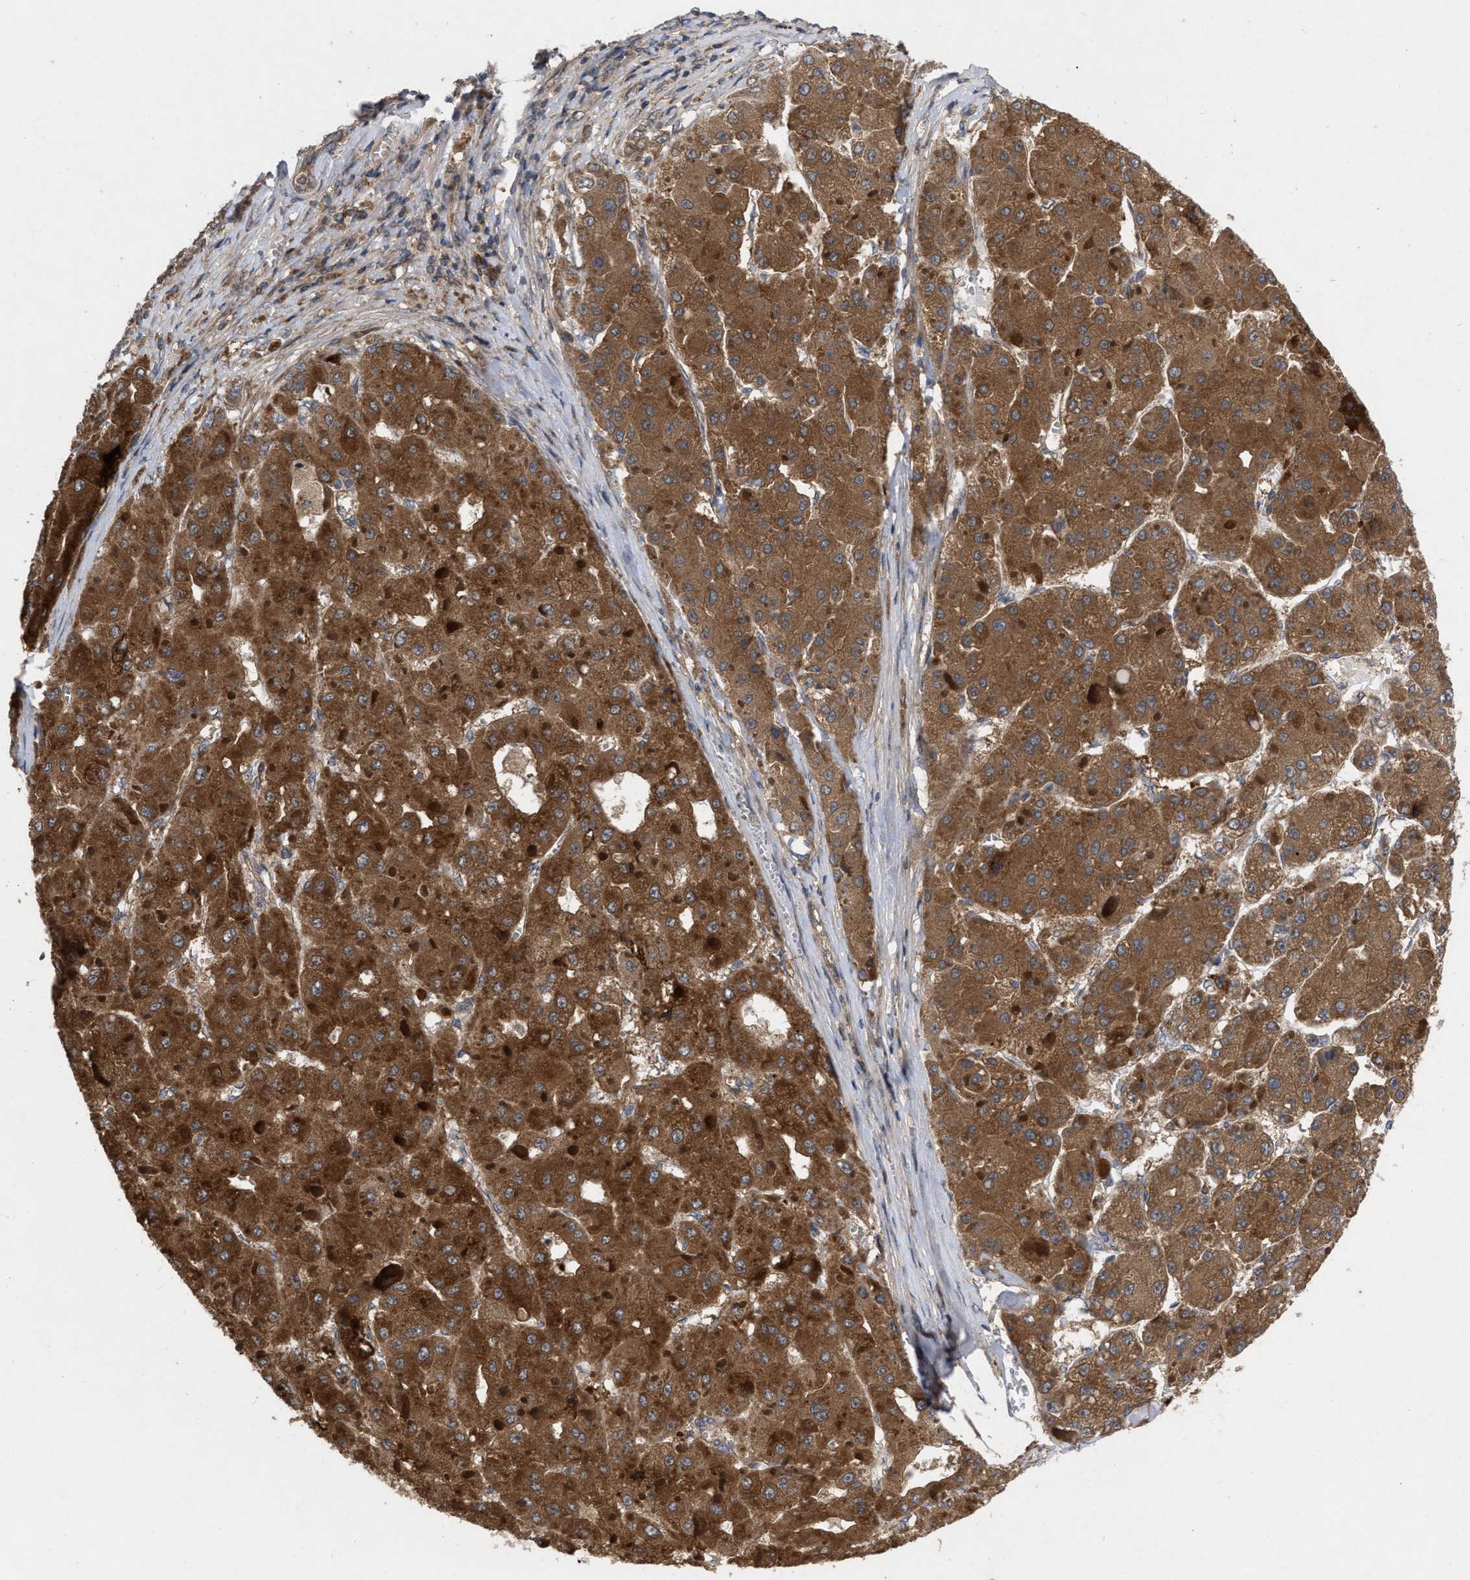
{"staining": {"intensity": "strong", "quantity": ">75%", "location": "cytoplasmic/membranous"}, "tissue": "liver cancer", "cell_type": "Tumor cells", "image_type": "cancer", "snomed": [{"axis": "morphology", "description": "Carcinoma, Hepatocellular, NOS"}, {"axis": "topography", "description": "Liver"}], "caption": "A brown stain labels strong cytoplasmic/membranous staining of a protein in human liver hepatocellular carcinoma tumor cells.", "gene": "CDKN2C", "patient": {"sex": "female", "age": 73}}